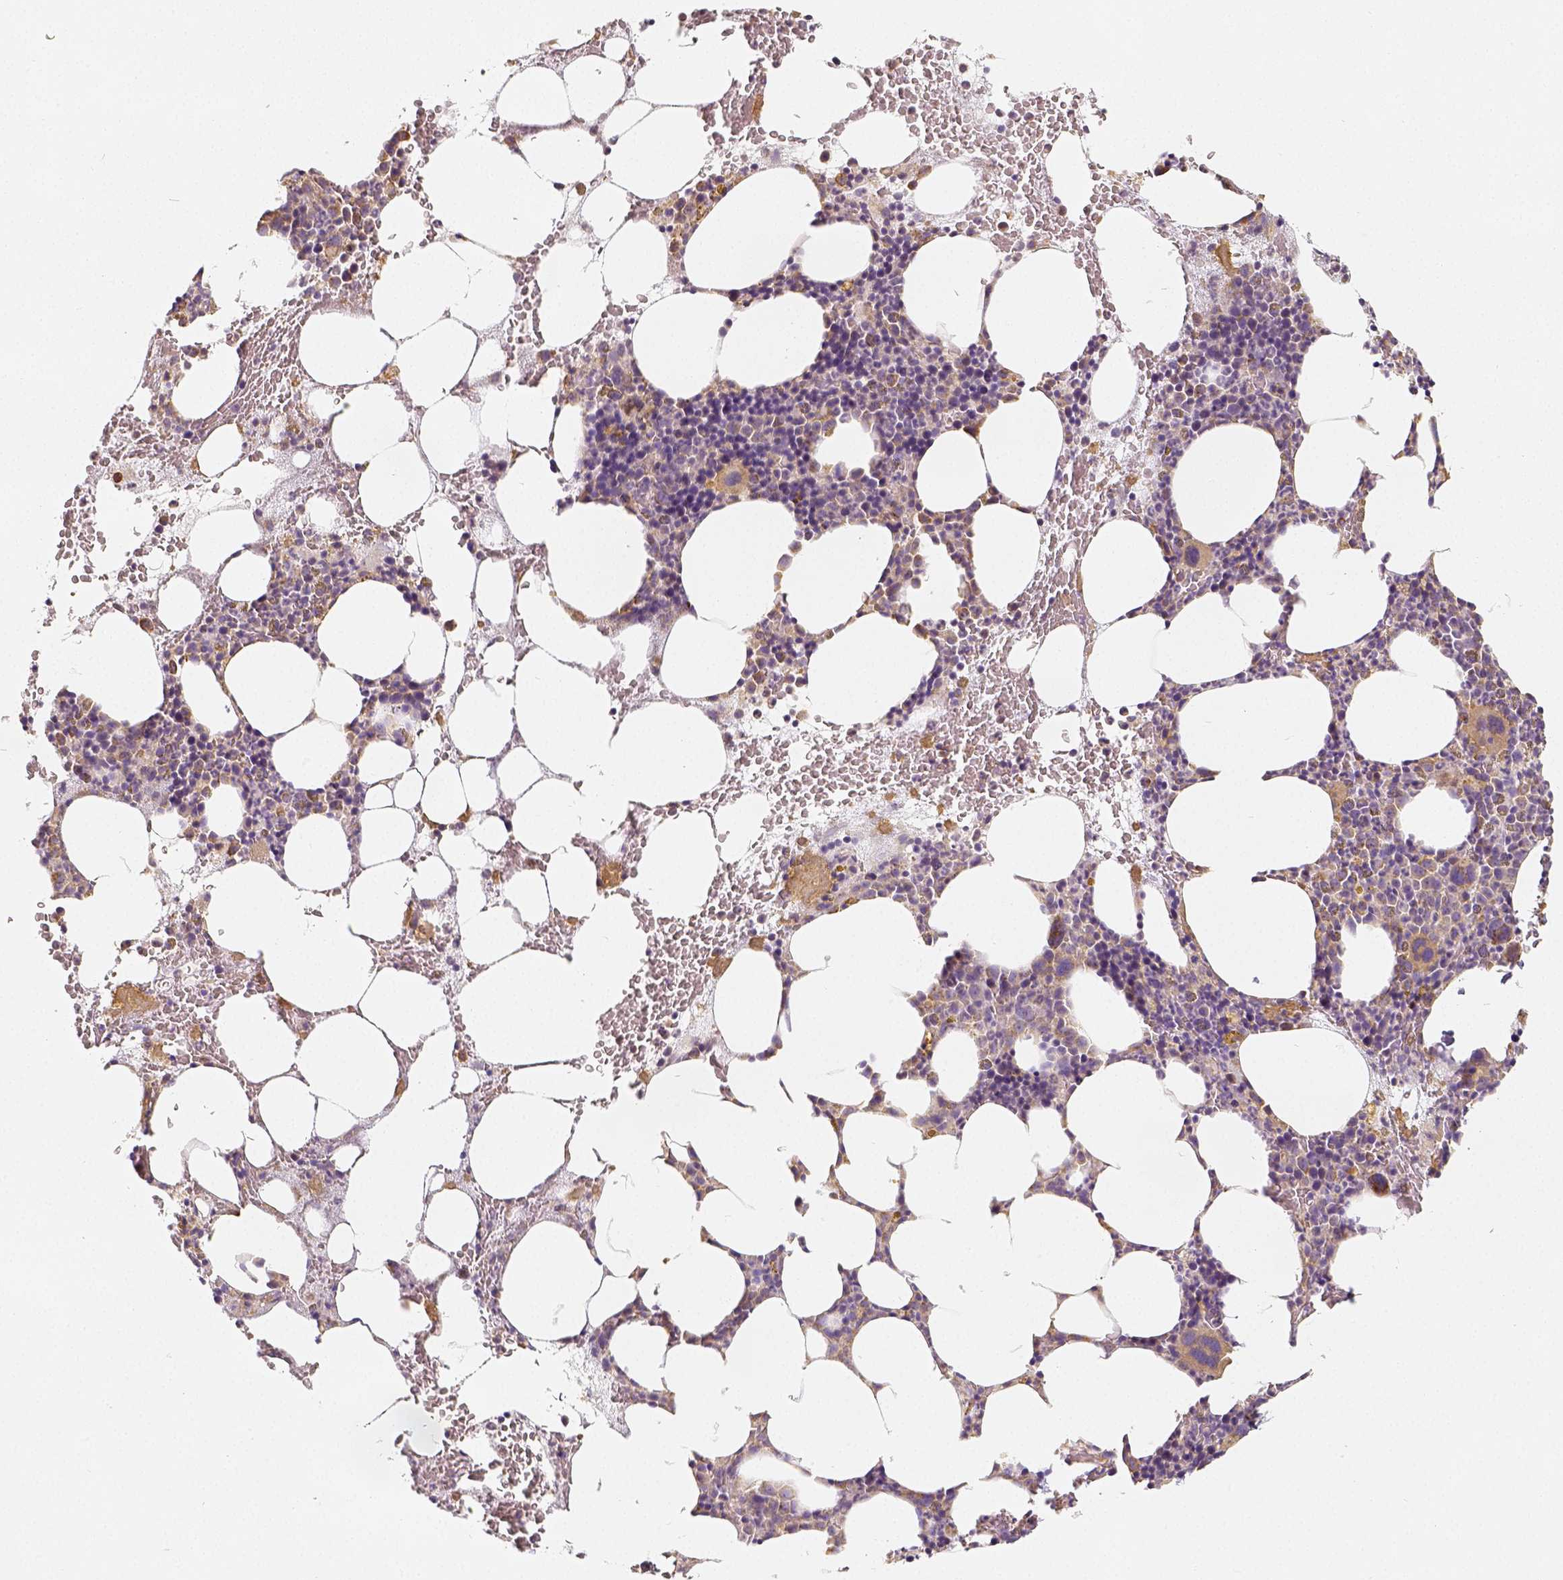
{"staining": {"intensity": "moderate", "quantity": "25%-75%", "location": "cytoplasmic/membranous"}, "tissue": "bone marrow", "cell_type": "Hematopoietic cells", "image_type": "normal", "snomed": [{"axis": "morphology", "description": "Normal tissue, NOS"}, {"axis": "topography", "description": "Bone marrow"}], "caption": "IHC of benign bone marrow displays medium levels of moderate cytoplasmic/membranous positivity in about 25%-75% of hematopoietic cells. The protein is shown in brown color, while the nuclei are stained blue.", "gene": "PGAM5", "patient": {"sex": "male", "age": 89}}